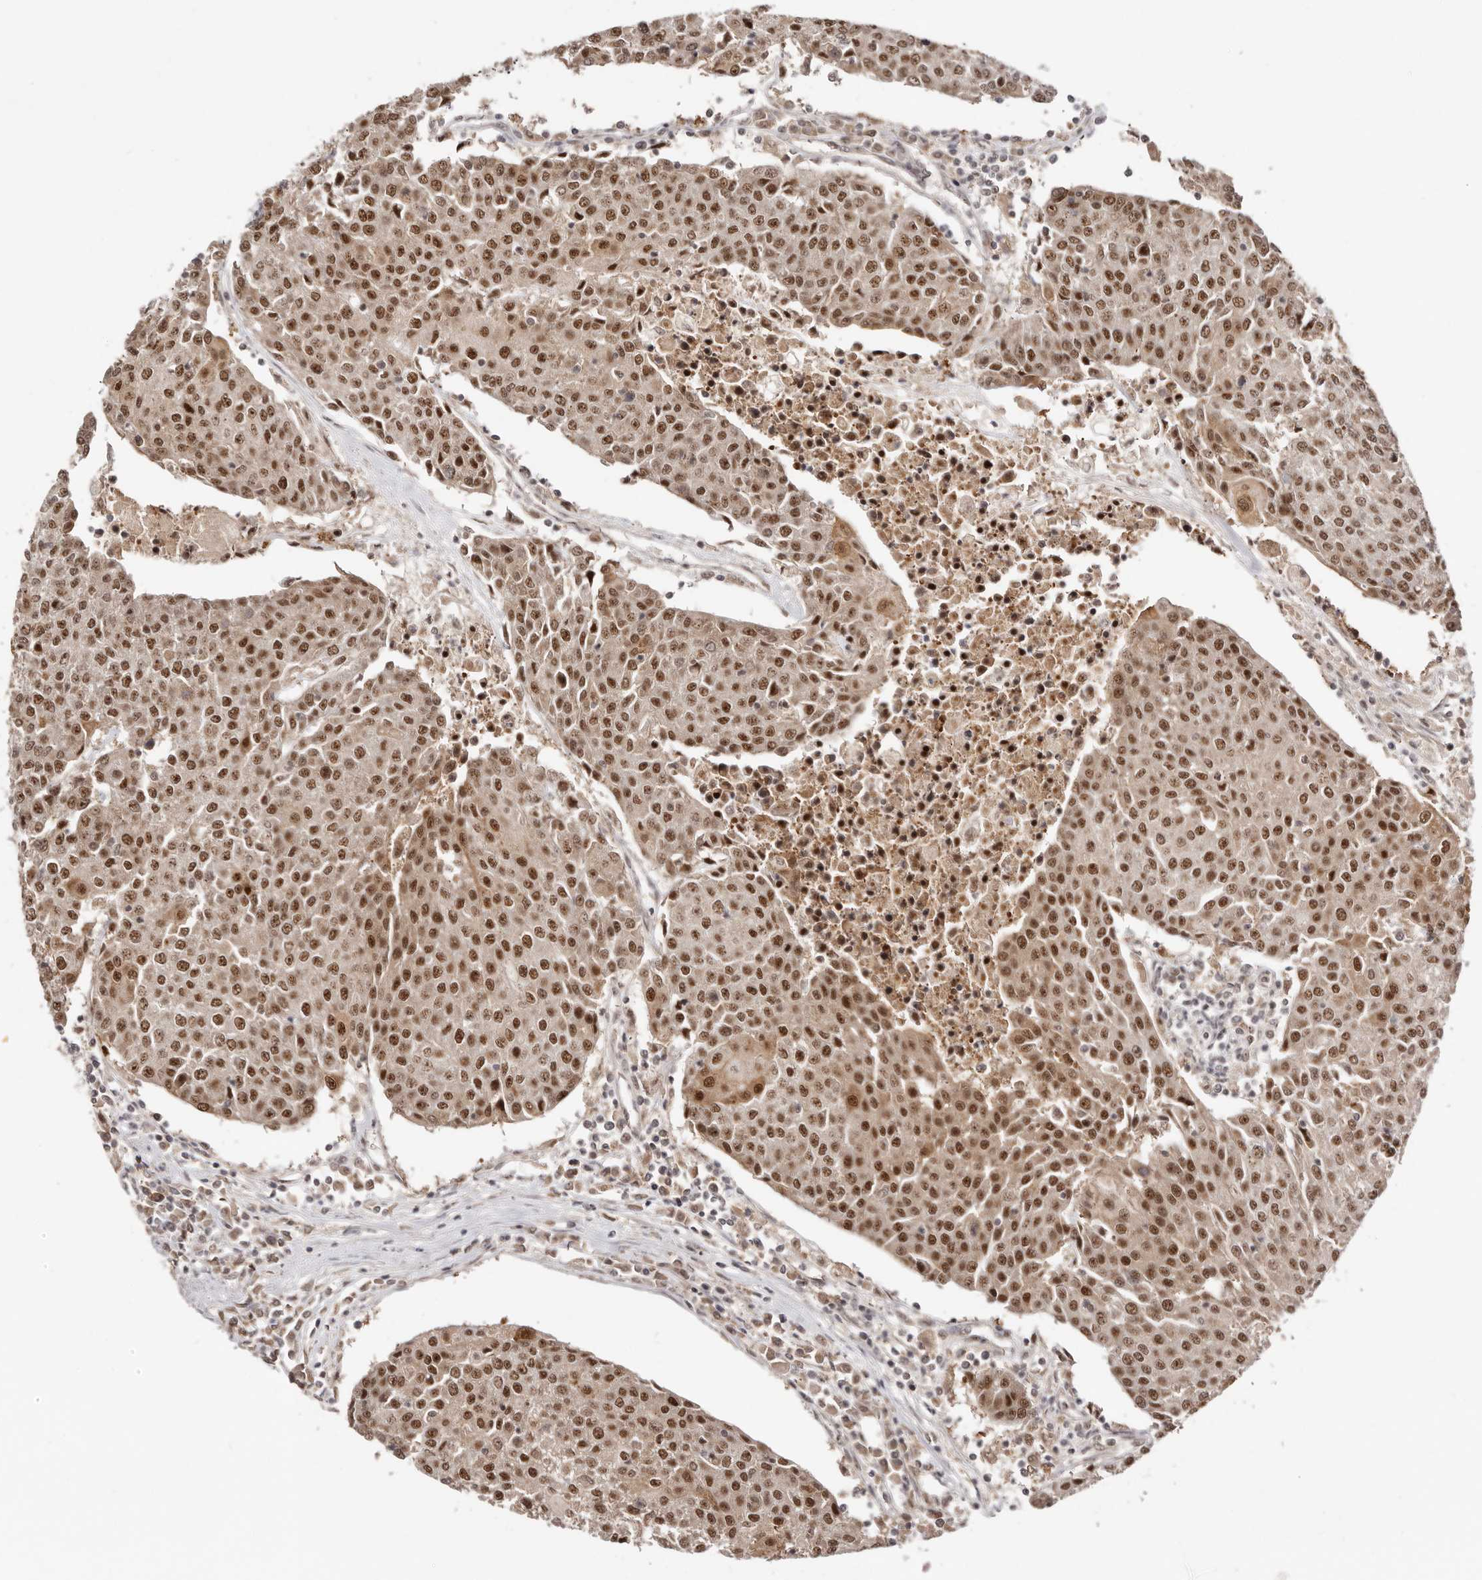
{"staining": {"intensity": "strong", "quantity": ">75%", "location": "nuclear"}, "tissue": "urothelial cancer", "cell_type": "Tumor cells", "image_type": "cancer", "snomed": [{"axis": "morphology", "description": "Urothelial carcinoma, High grade"}, {"axis": "topography", "description": "Urinary bladder"}], "caption": "Immunohistochemistry staining of urothelial cancer, which demonstrates high levels of strong nuclear positivity in about >75% of tumor cells indicating strong nuclear protein staining. The staining was performed using DAB (brown) for protein detection and nuclei were counterstained in hematoxylin (blue).", "gene": "MED8", "patient": {"sex": "female", "age": 85}}